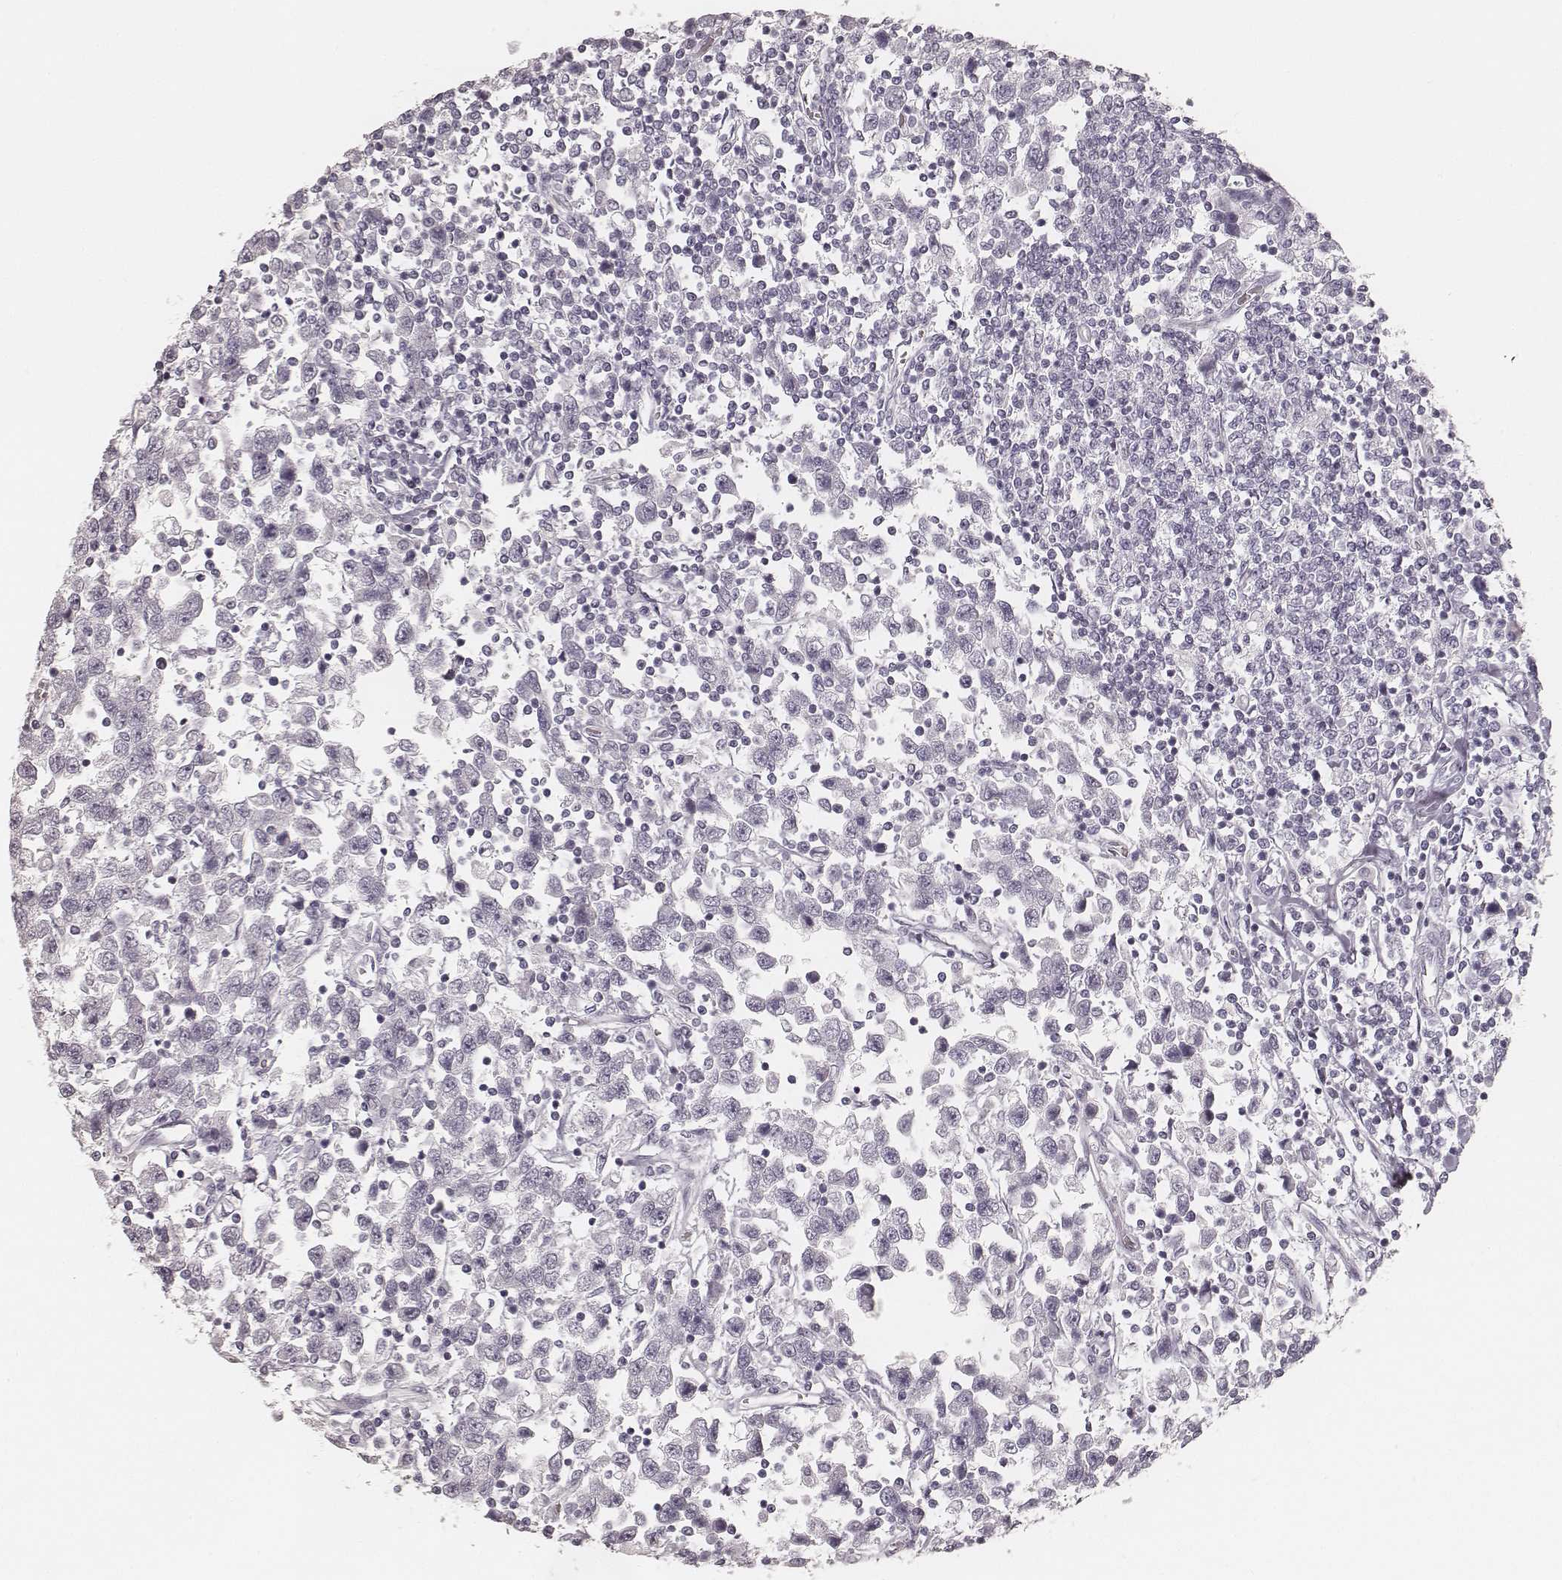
{"staining": {"intensity": "negative", "quantity": "none", "location": "none"}, "tissue": "testis cancer", "cell_type": "Tumor cells", "image_type": "cancer", "snomed": [{"axis": "morphology", "description": "Seminoma, NOS"}, {"axis": "topography", "description": "Testis"}], "caption": "Immunohistochemistry of seminoma (testis) demonstrates no expression in tumor cells.", "gene": "HNF4G", "patient": {"sex": "male", "age": 34}}